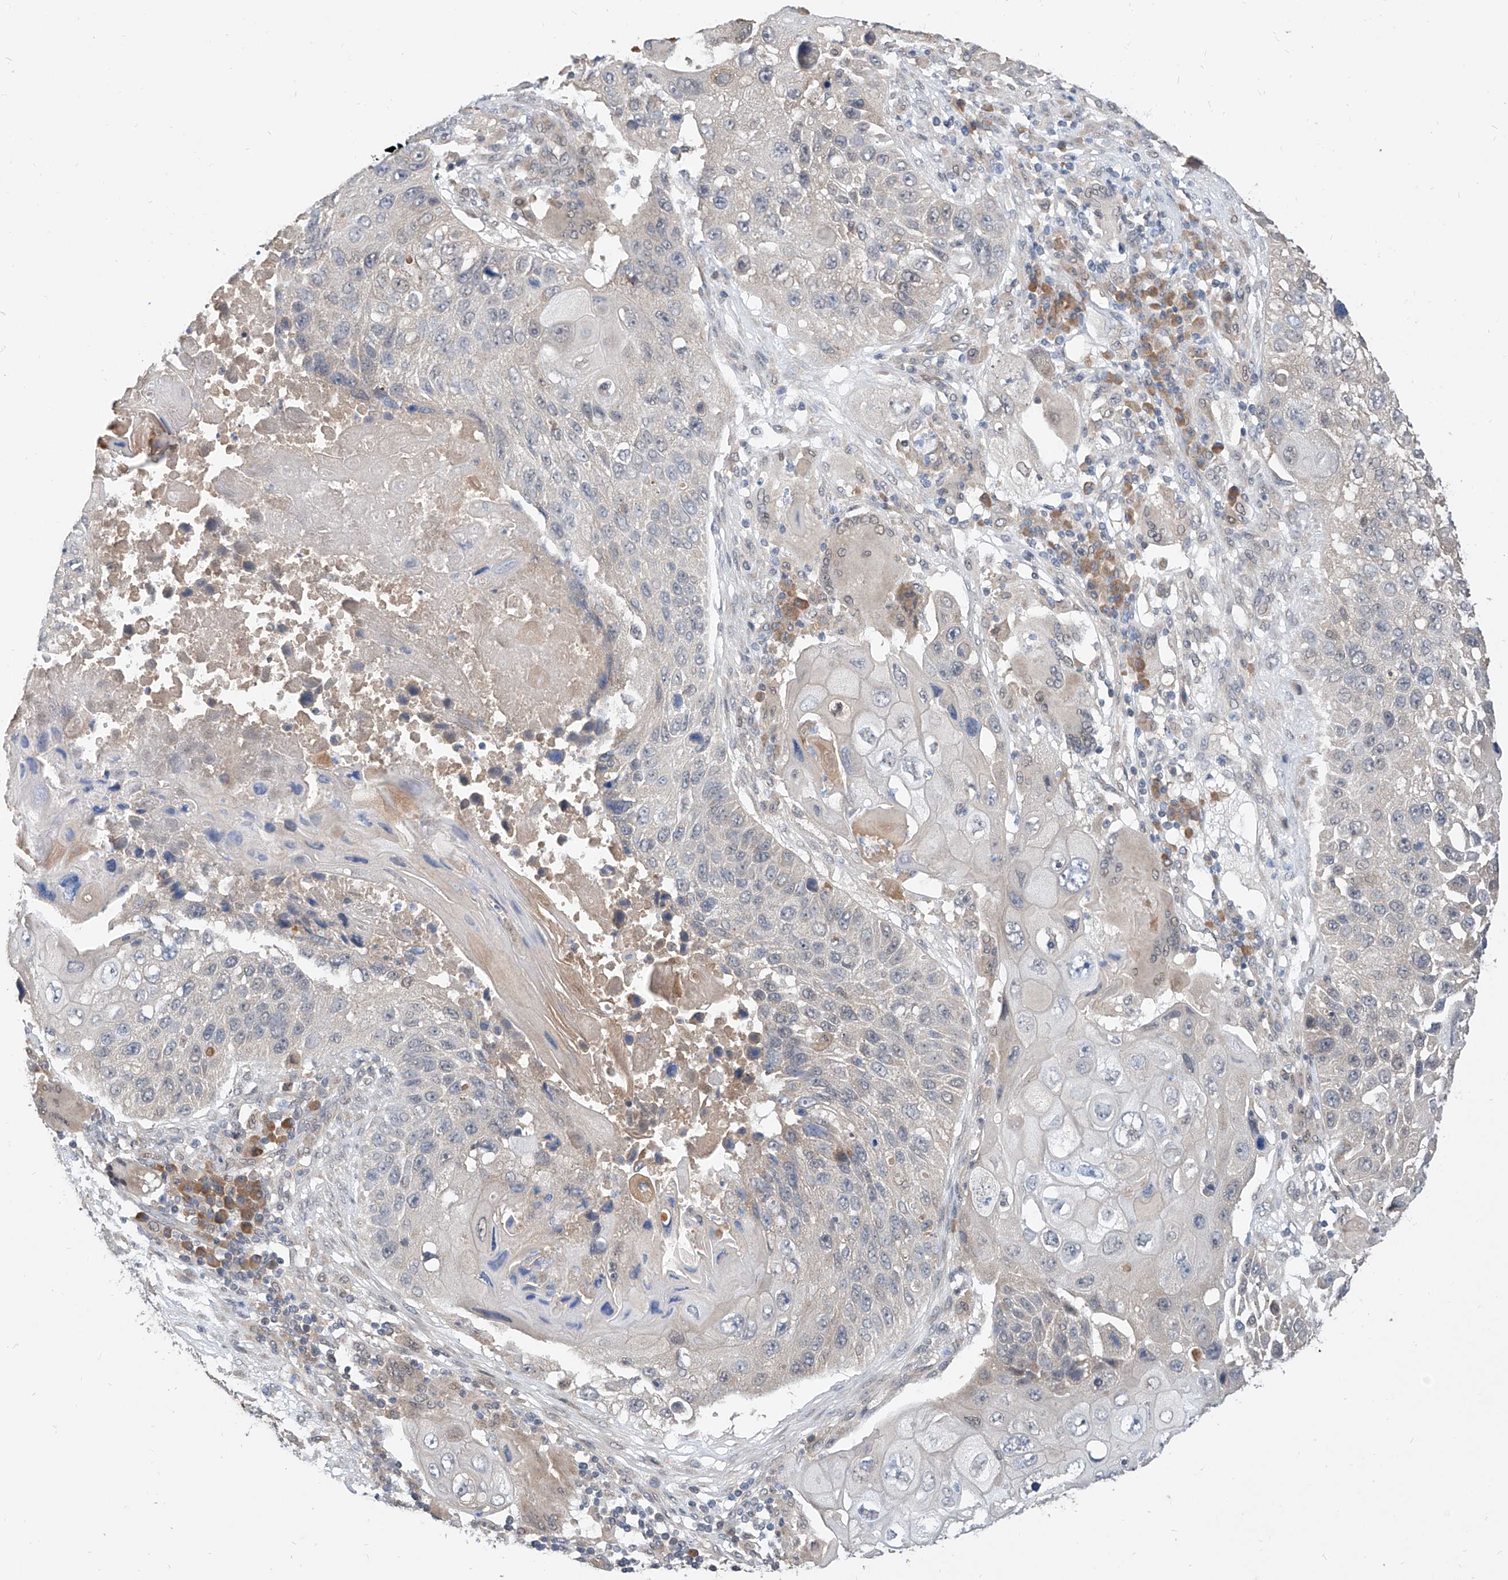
{"staining": {"intensity": "negative", "quantity": "none", "location": "none"}, "tissue": "lung cancer", "cell_type": "Tumor cells", "image_type": "cancer", "snomed": [{"axis": "morphology", "description": "Squamous cell carcinoma, NOS"}, {"axis": "topography", "description": "Lung"}], "caption": "High magnification brightfield microscopy of lung cancer (squamous cell carcinoma) stained with DAB (brown) and counterstained with hematoxylin (blue): tumor cells show no significant expression. Nuclei are stained in blue.", "gene": "CARMIL3", "patient": {"sex": "male", "age": 61}}